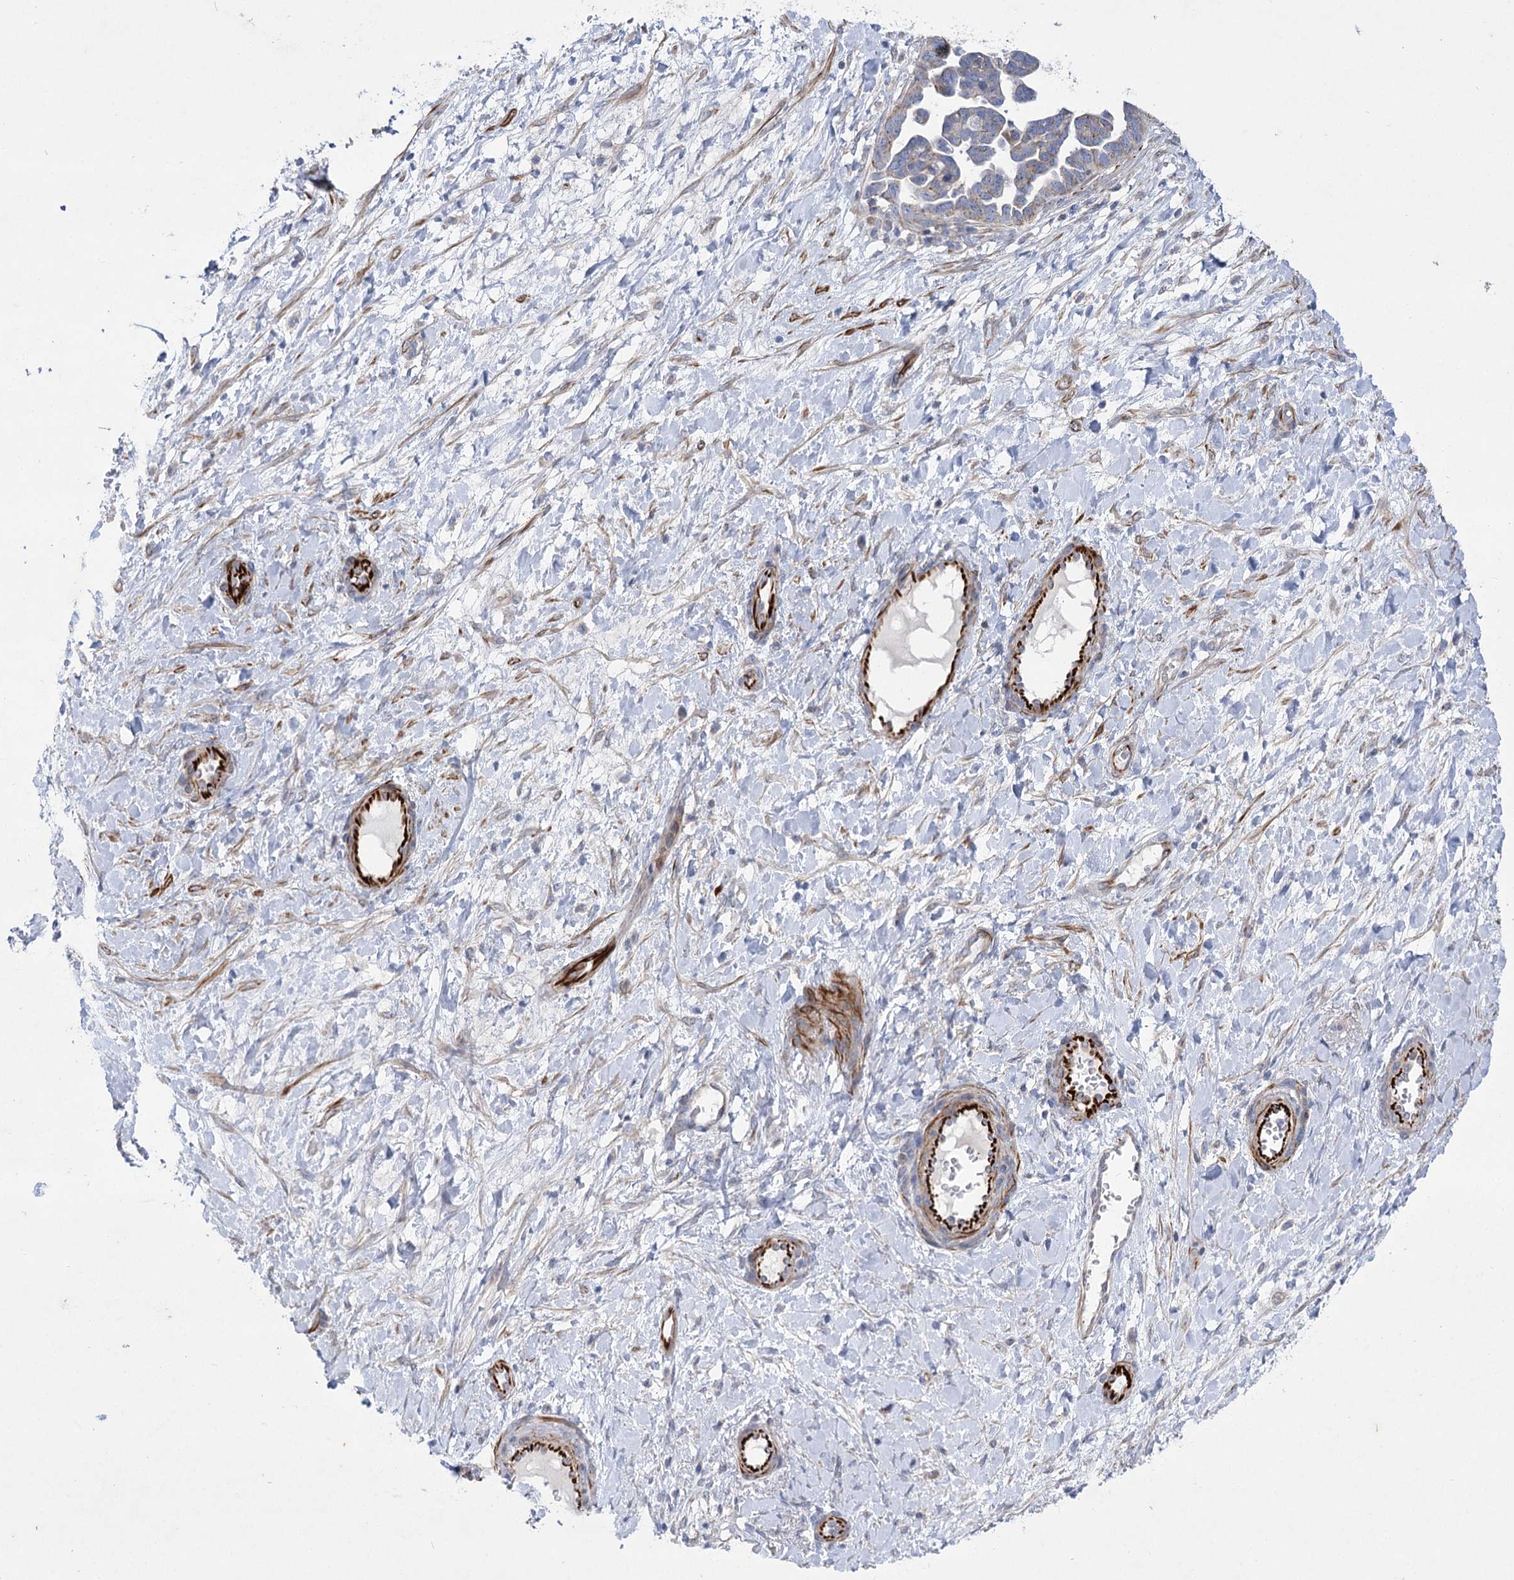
{"staining": {"intensity": "negative", "quantity": "none", "location": "none"}, "tissue": "ovarian cancer", "cell_type": "Tumor cells", "image_type": "cancer", "snomed": [{"axis": "morphology", "description": "Cystadenocarcinoma, serous, NOS"}, {"axis": "topography", "description": "Ovary"}], "caption": "Histopathology image shows no significant protein staining in tumor cells of serous cystadenocarcinoma (ovarian).", "gene": "DHTKD1", "patient": {"sex": "female", "age": 54}}